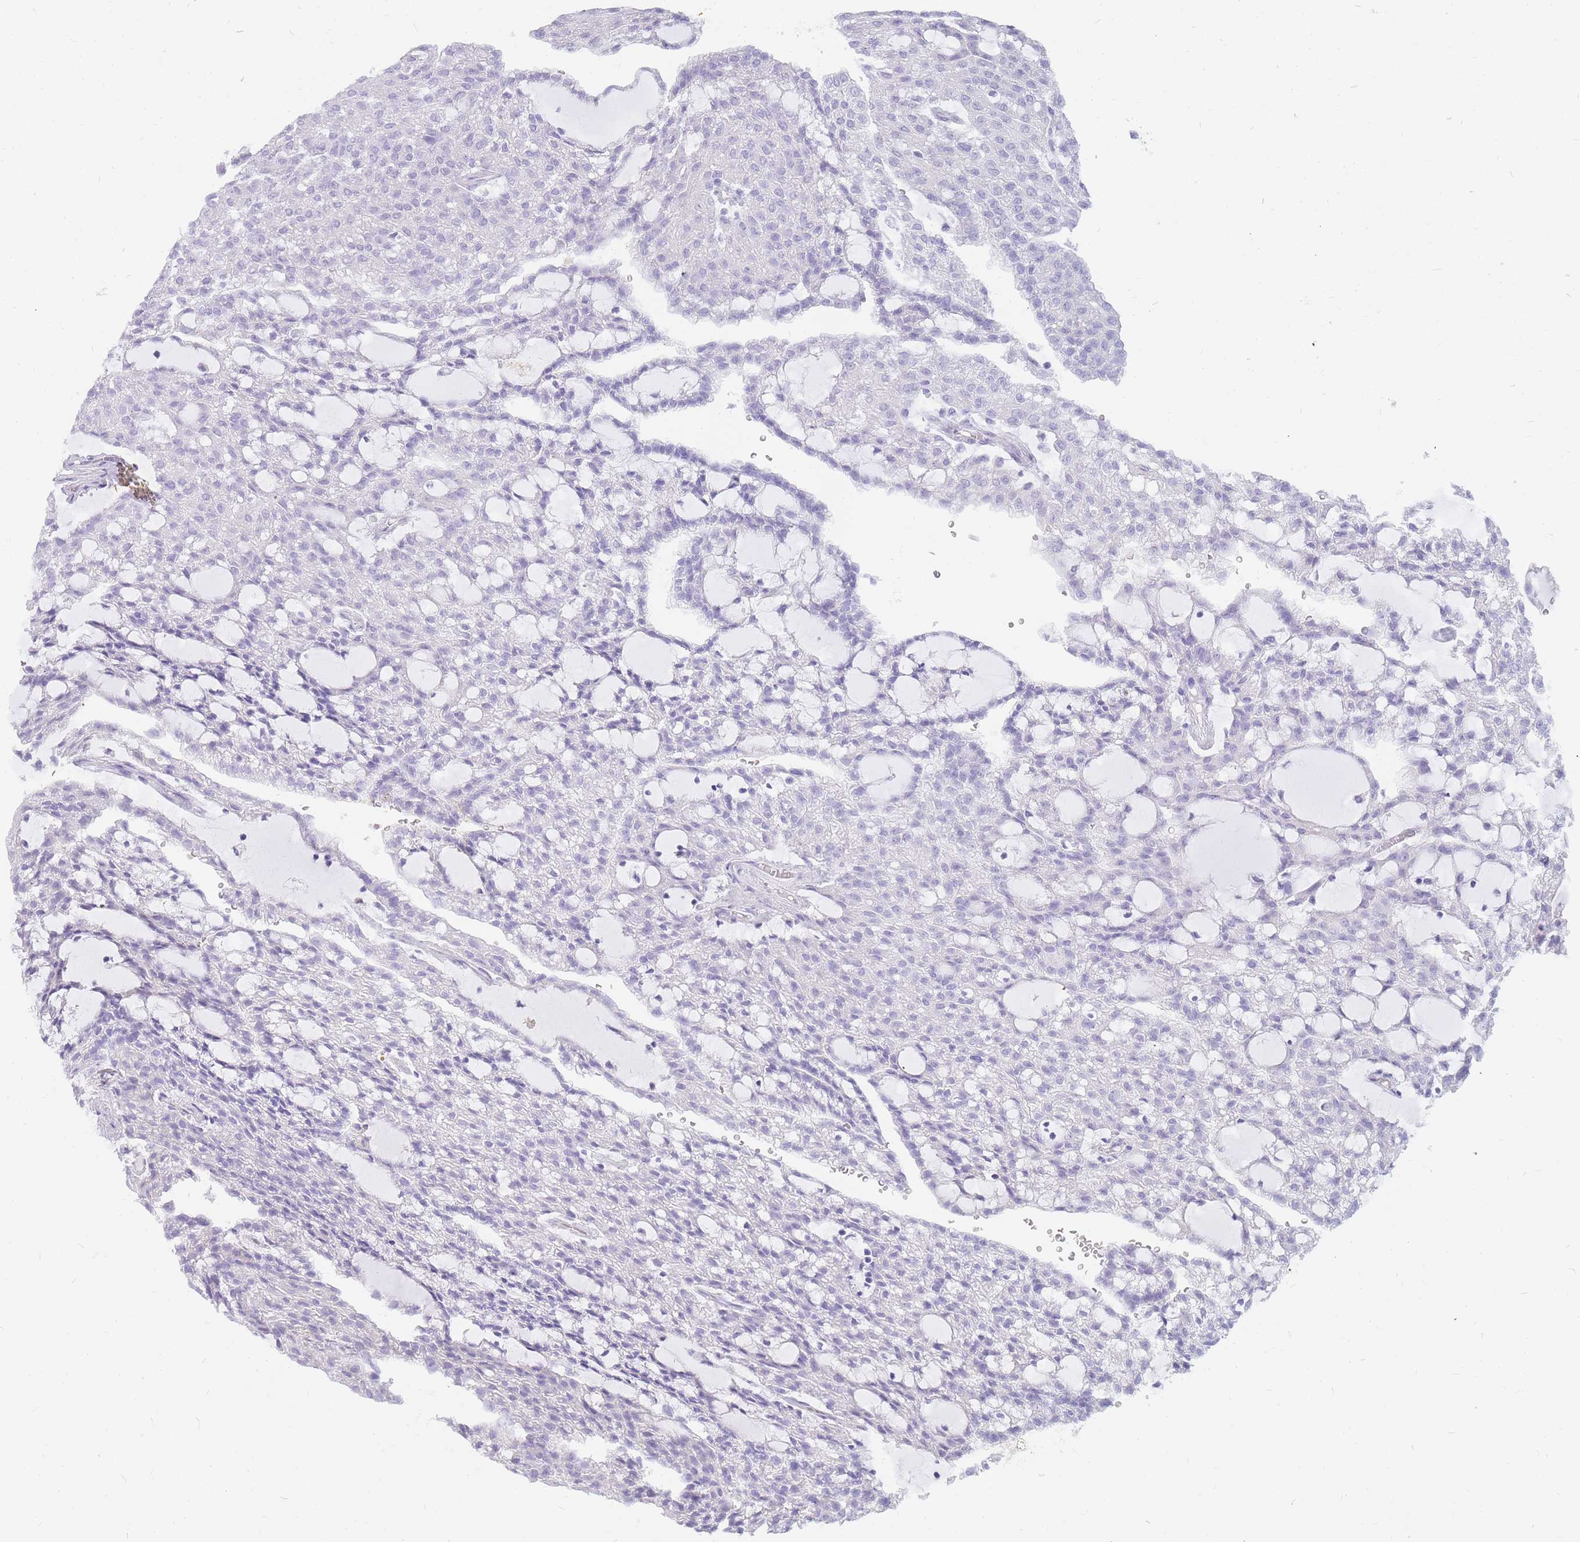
{"staining": {"intensity": "negative", "quantity": "none", "location": "none"}, "tissue": "renal cancer", "cell_type": "Tumor cells", "image_type": "cancer", "snomed": [{"axis": "morphology", "description": "Adenocarcinoma, NOS"}, {"axis": "topography", "description": "Kidney"}], "caption": "High magnification brightfield microscopy of renal cancer (adenocarcinoma) stained with DAB (brown) and counterstained with hematoxylin (blue): tumor cells show no significant expression.", "gene": "INS", "patient": {"sex": "male", "age": 63}}